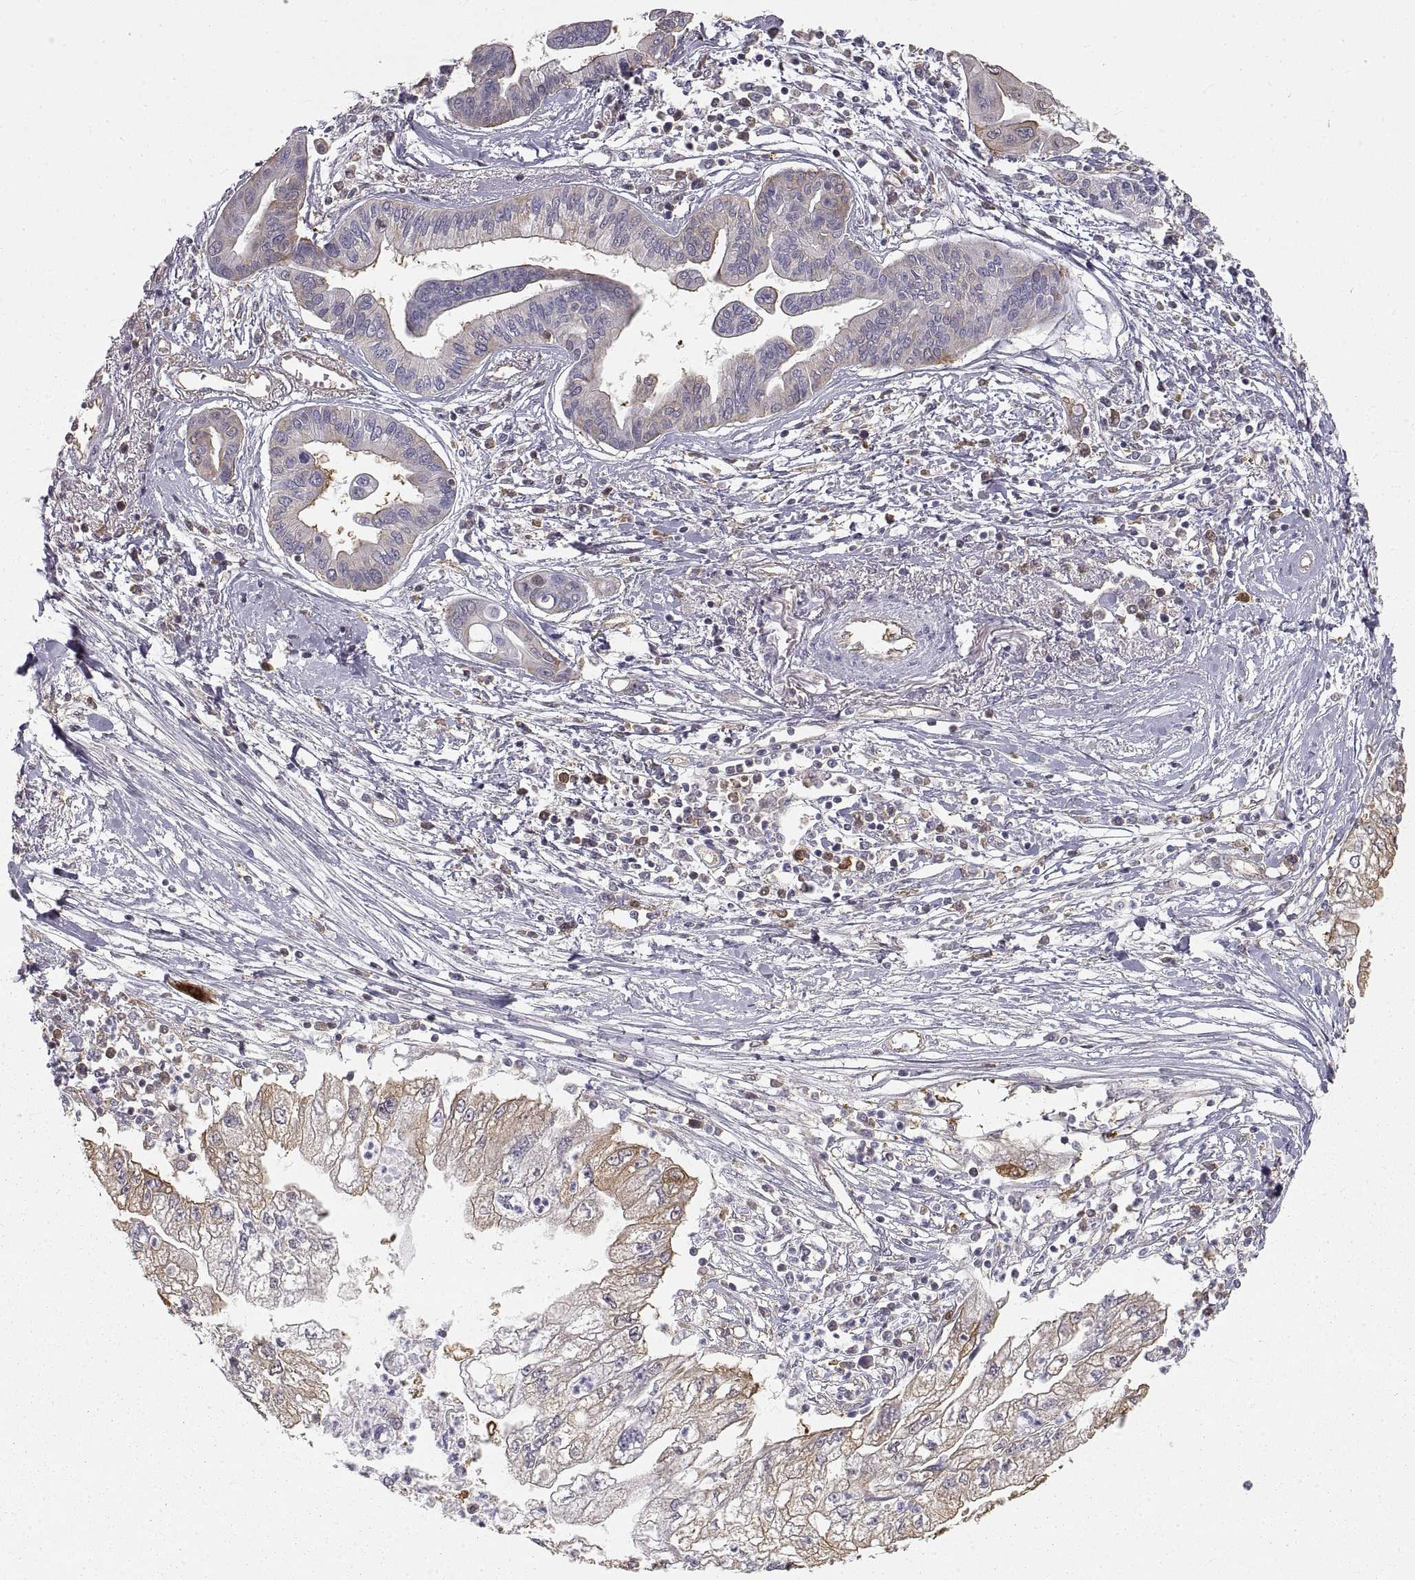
{"staining": {"intensity": "moderate", "quantity": "<25%", "location": "cytoplasmic/membranous"}, "tissue": "pancreatic cancer", "cell_type": "Tumor cells", "image_type": "cancer", "snomed": [{"axis": "morphology", "description": "Adenocarcinoma, NOS"}, {"axis": "topography", "description": "Pancreas"}], "caption": "High-power microscopy captured an immunohistochemistry micrograph of pancreatic cancer, revealing moderate cytoplasmic/membranous staining in about <25% of tumor cells.", "gene": "HSP90AB1", "patient": {"sex": "male", "age": 70}}